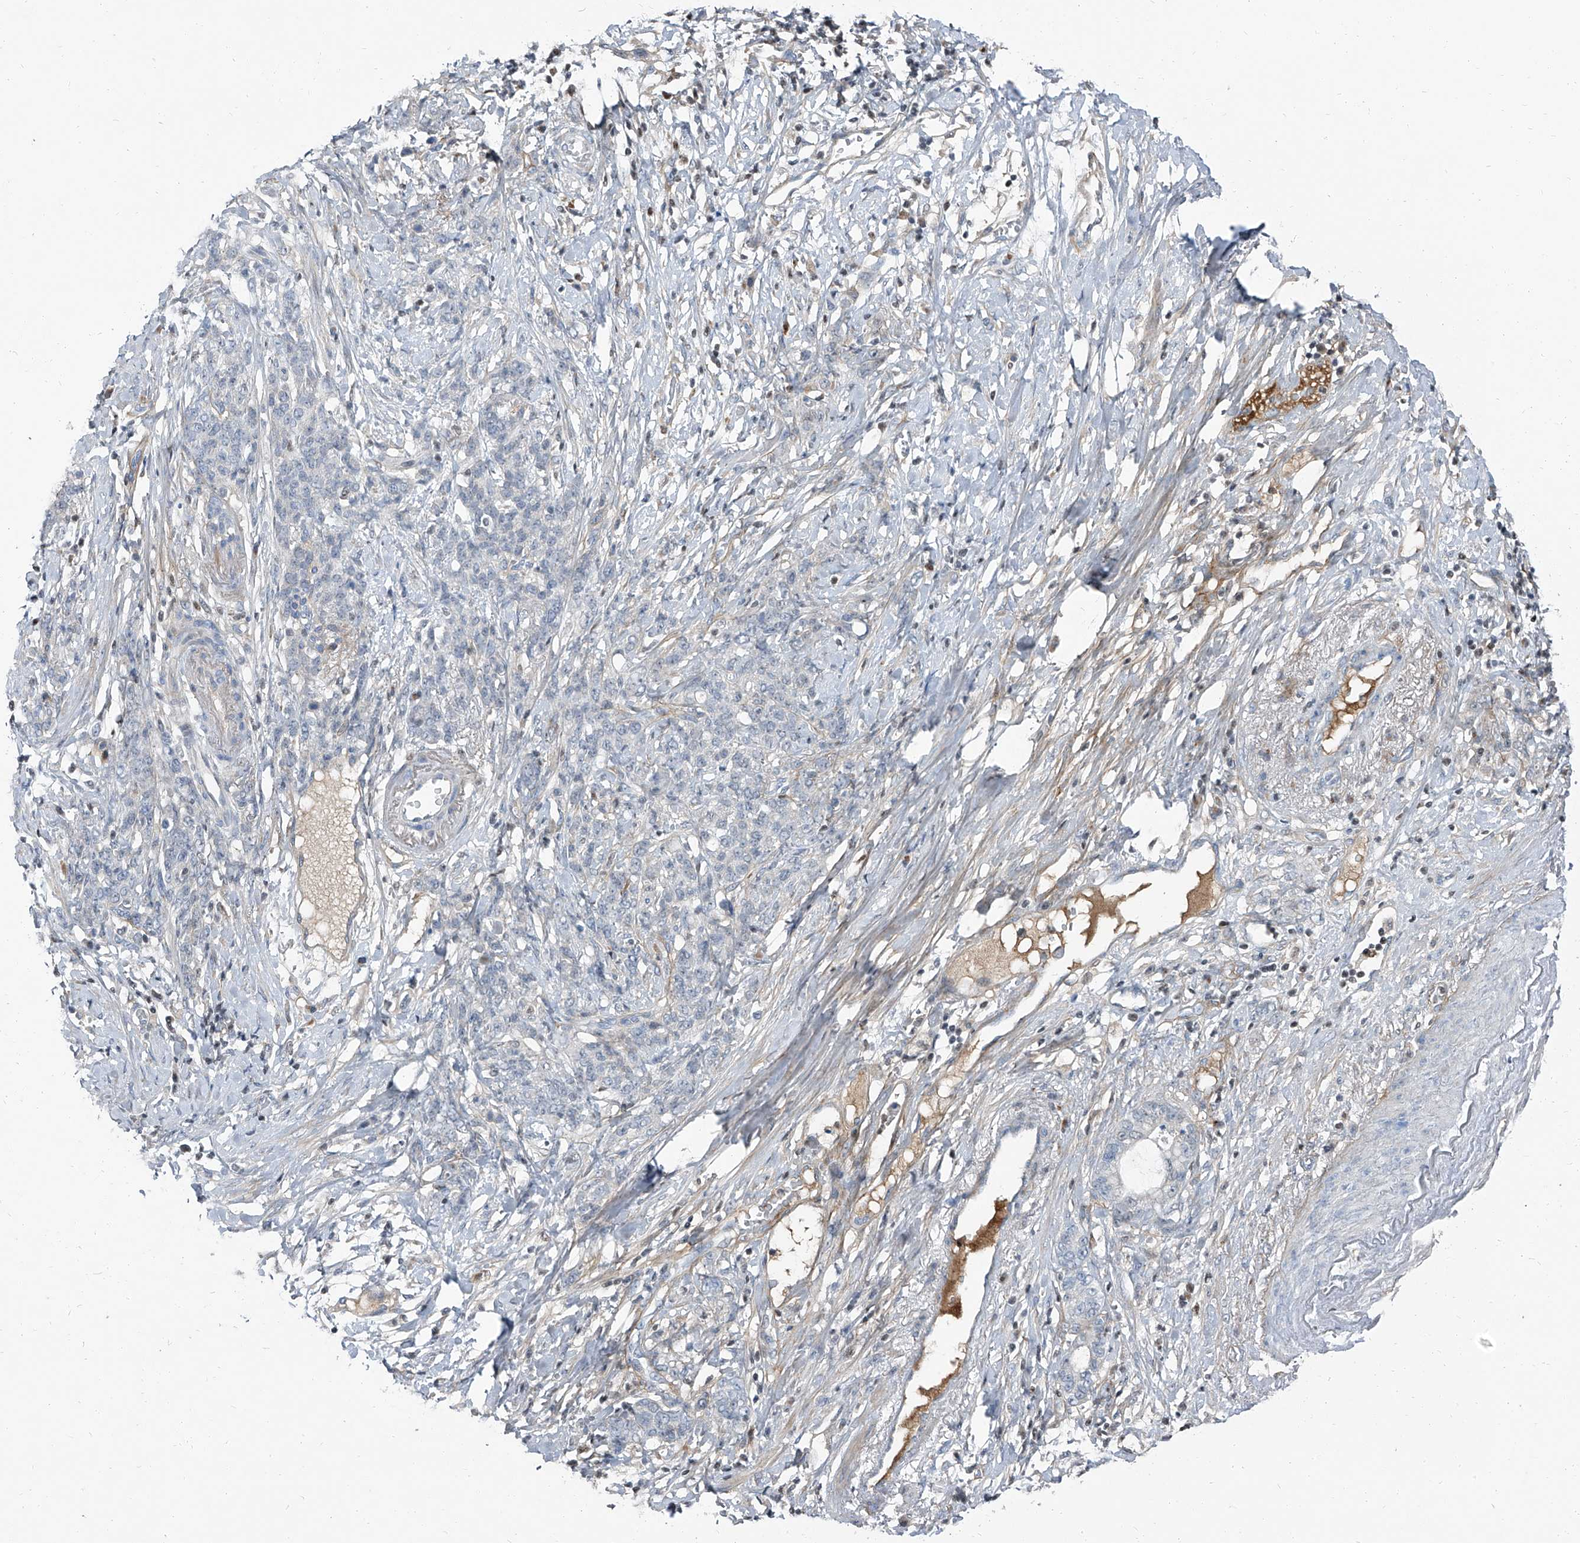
{"staining": {"intensity": "negative", "quantity": "none", "location": "none"}, "tissue": "stomach cancer", "cell_type": "Tumor cells", "image_type": "cancer", "snomed": [{"axis": "morphology", "description": "Adenocarcinoma, NOS"}, {"axis": "topography", "description": "Stomach, lower"}], "caption": "DAB (3,3'-diaminobenzidine) immunohistochemical staining of adenocarcinoma (stomach) displays no significant staining in tumor cells. (DAB (3,3'-diaminobenzidine) immunohistochemistry, high magnification).", "gene": "HOXA3", "patient": {"sex": "male", "age": 88}}